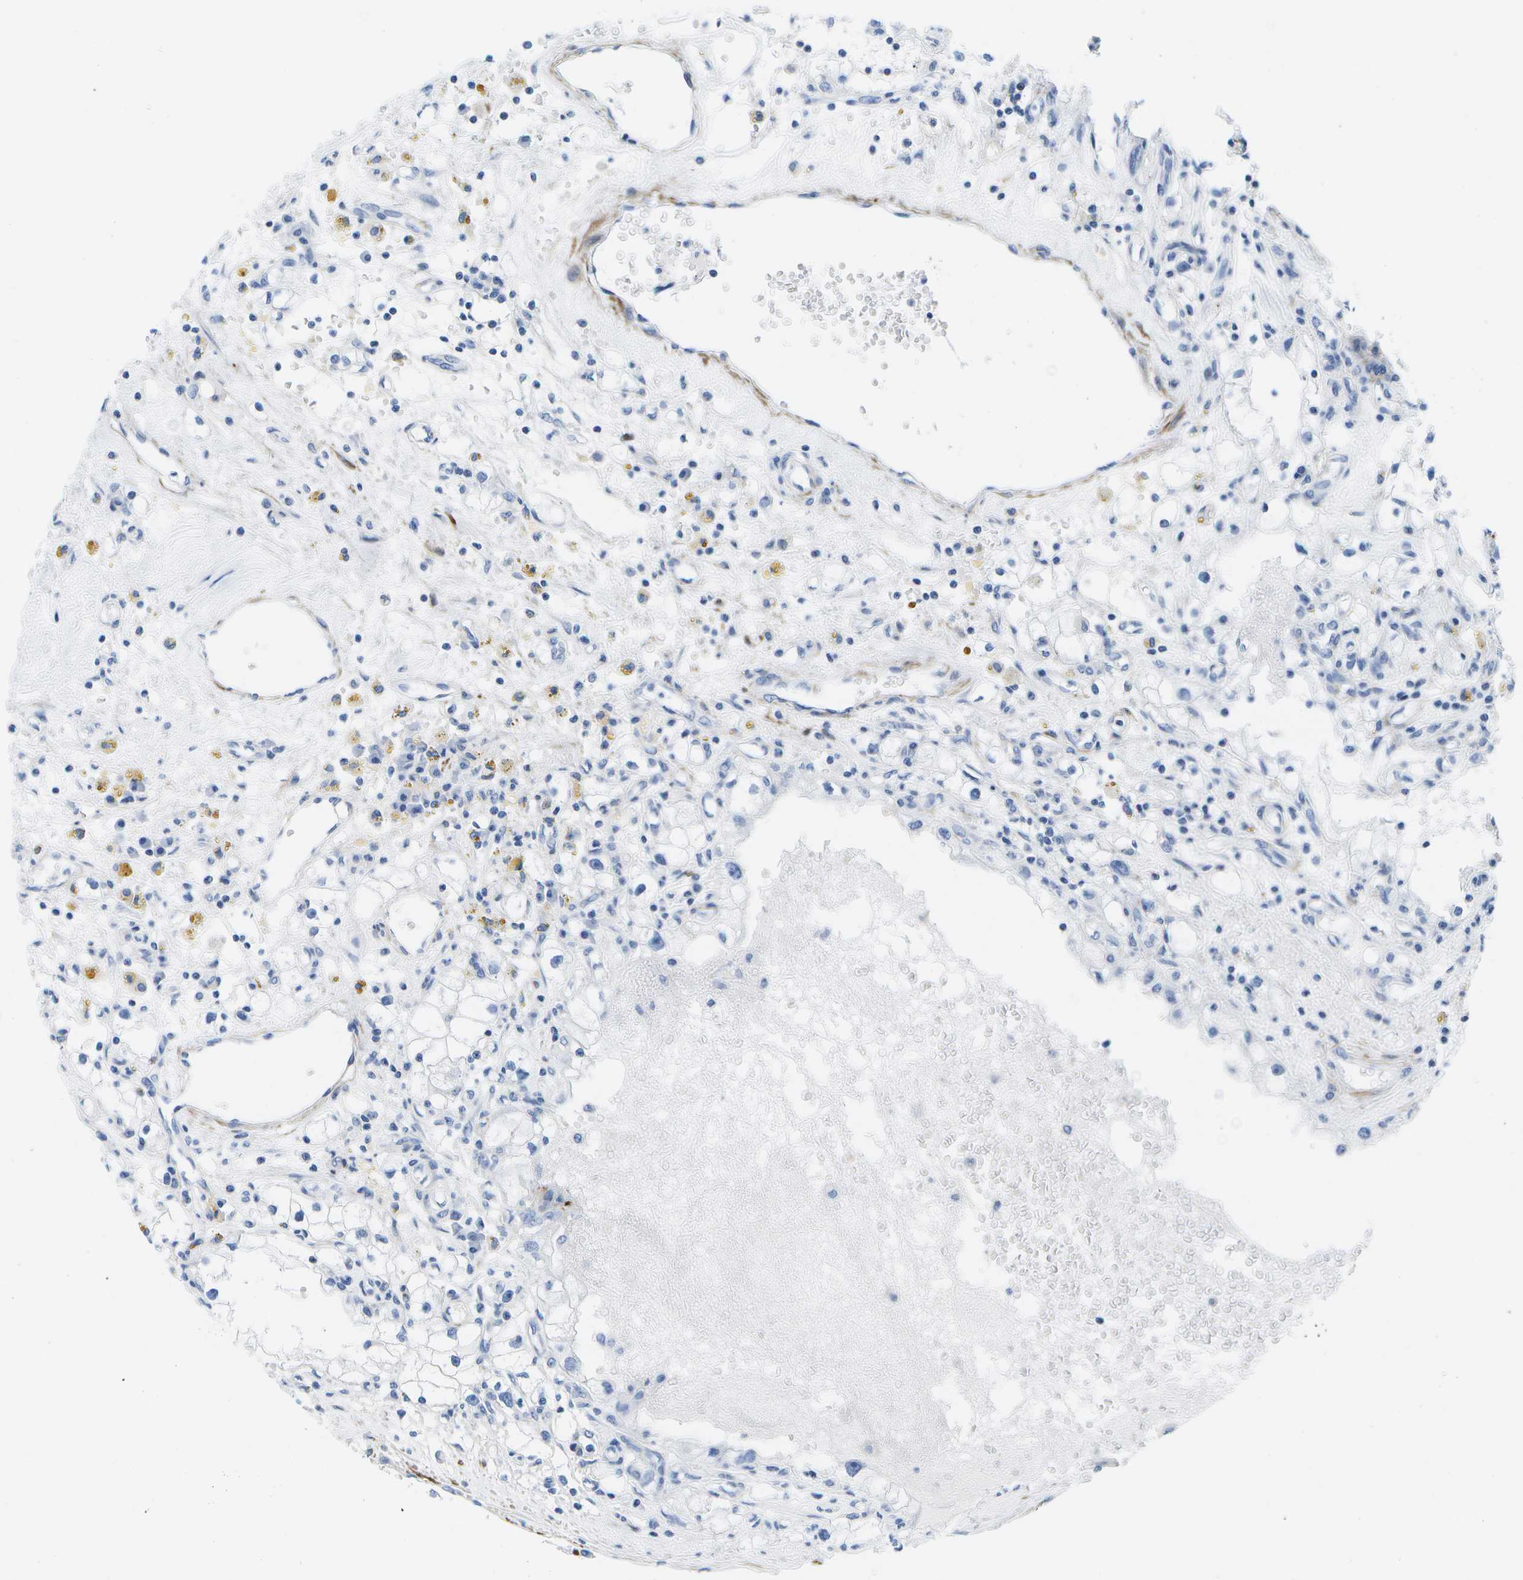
{"staining": {"intensity": "negative", "quantity": "none", "location": "none"}, "tissue": "renal cancer", "cell_type": "Tumor cells", "image_type": "cancer", "snomed": [{"axis": "morphology", "description": "Adenocarcinoma, NOS"}, {"axis": "topography", "description": "Kidney"}], "caption": "There is no significant expression in tumor cells of adenocarcinoma (renal). (Brightfield microscopy of DAB immunohistochemistry (IHC) at high magnification).", "gene": "ADGRG6", "patient": {"sex": "male", "age": 56}}